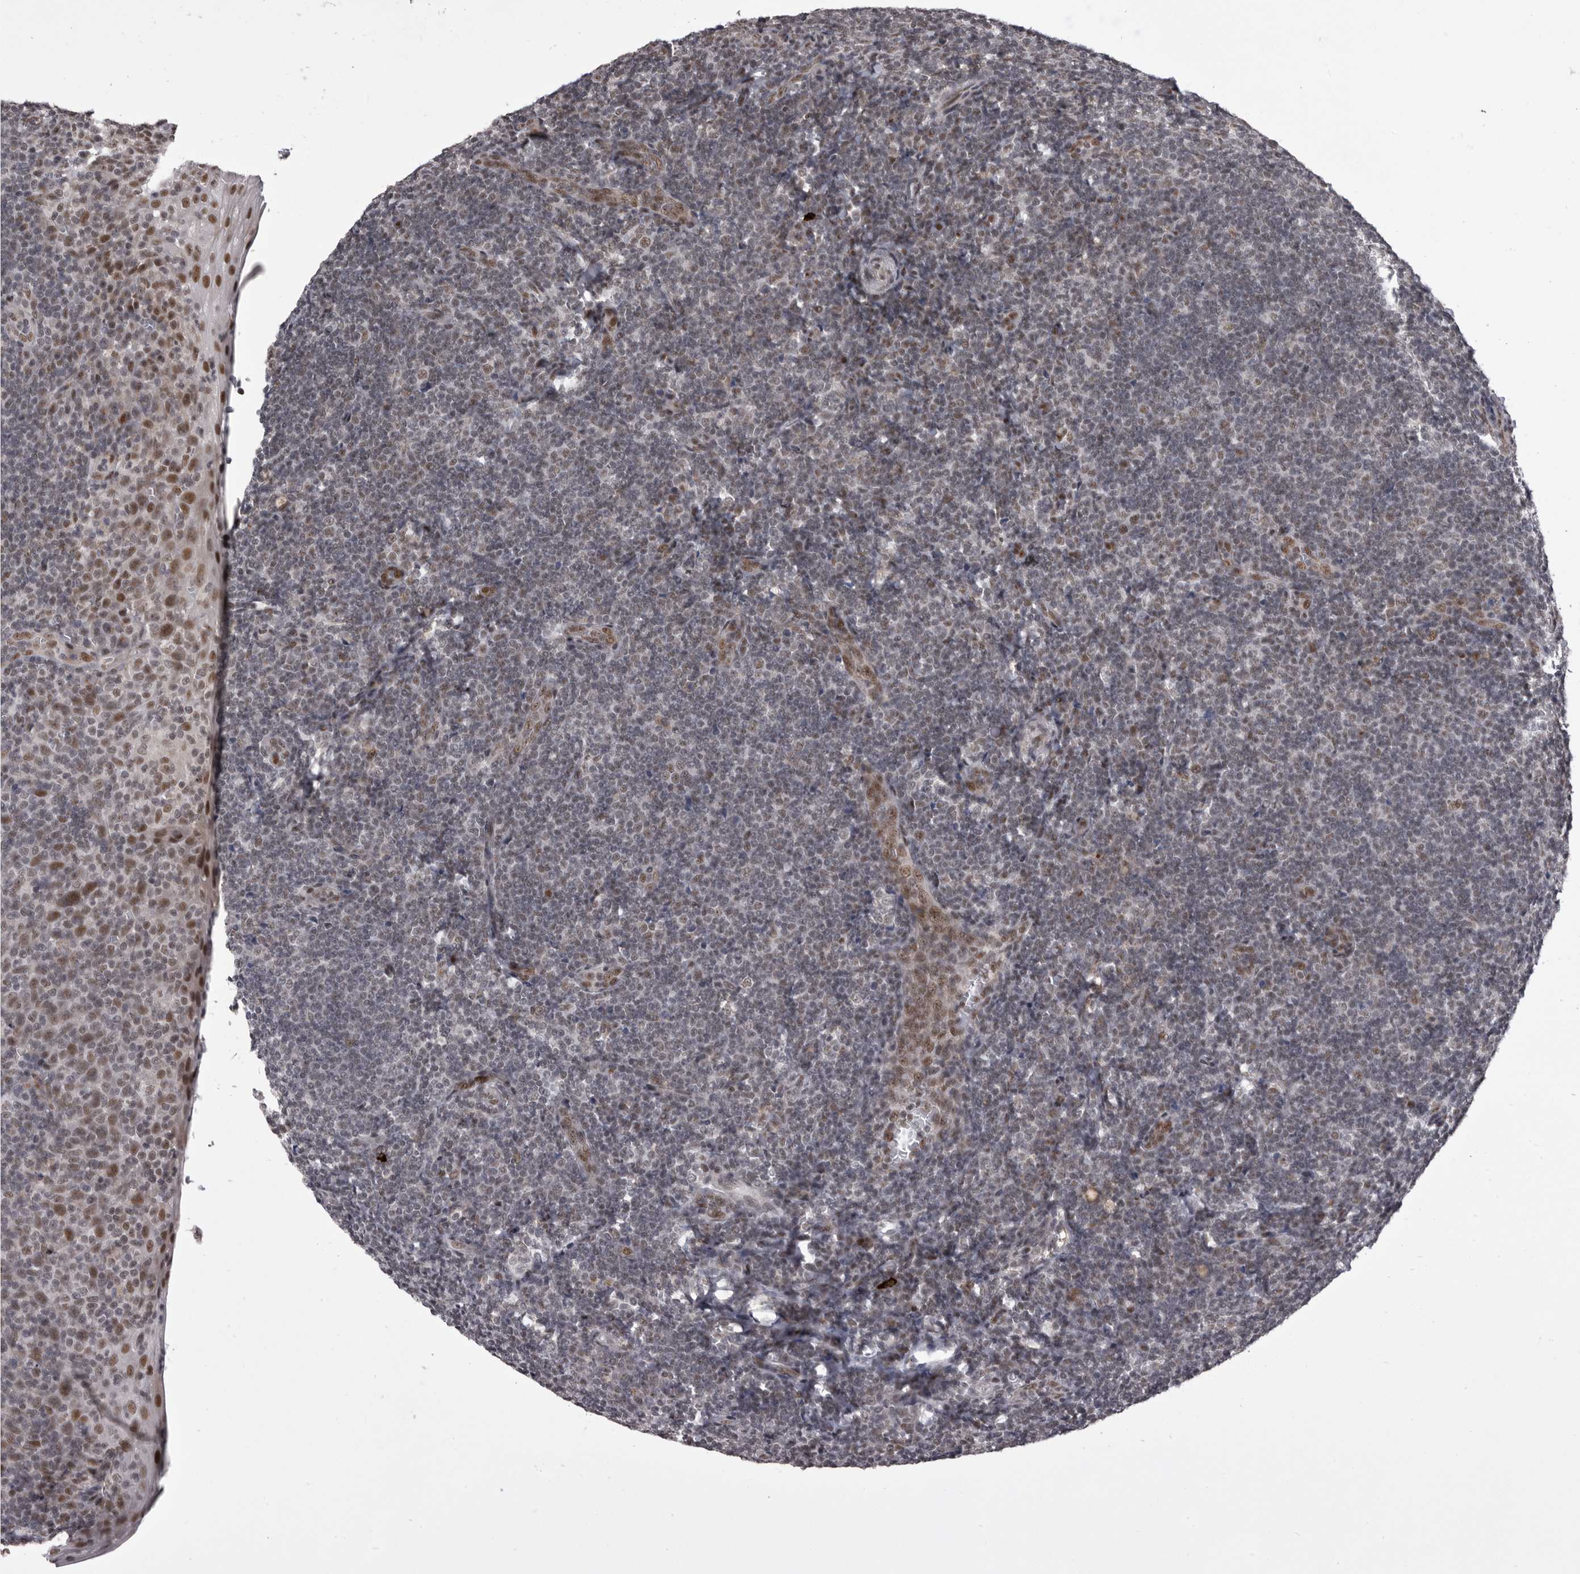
{"staining": {"intensity": "negative", "quantity": "none", "location": "none"}, "tissue": "tonsil", "cell_type": "Germinal center cells", "image_type": "normal", "snomed": [{"axis": "morphology", "description": "Normal tissue, NOS"}, {"axis": "topography", "description": "Tonsil"}], "caption": "This is a micrograph of immunohistochemistry (IHC) staining of benign tonsil, which shows no positivity in germinal center cells.", "gene": "PRPF3", "patient": {"sex": "male", "age": 37}}